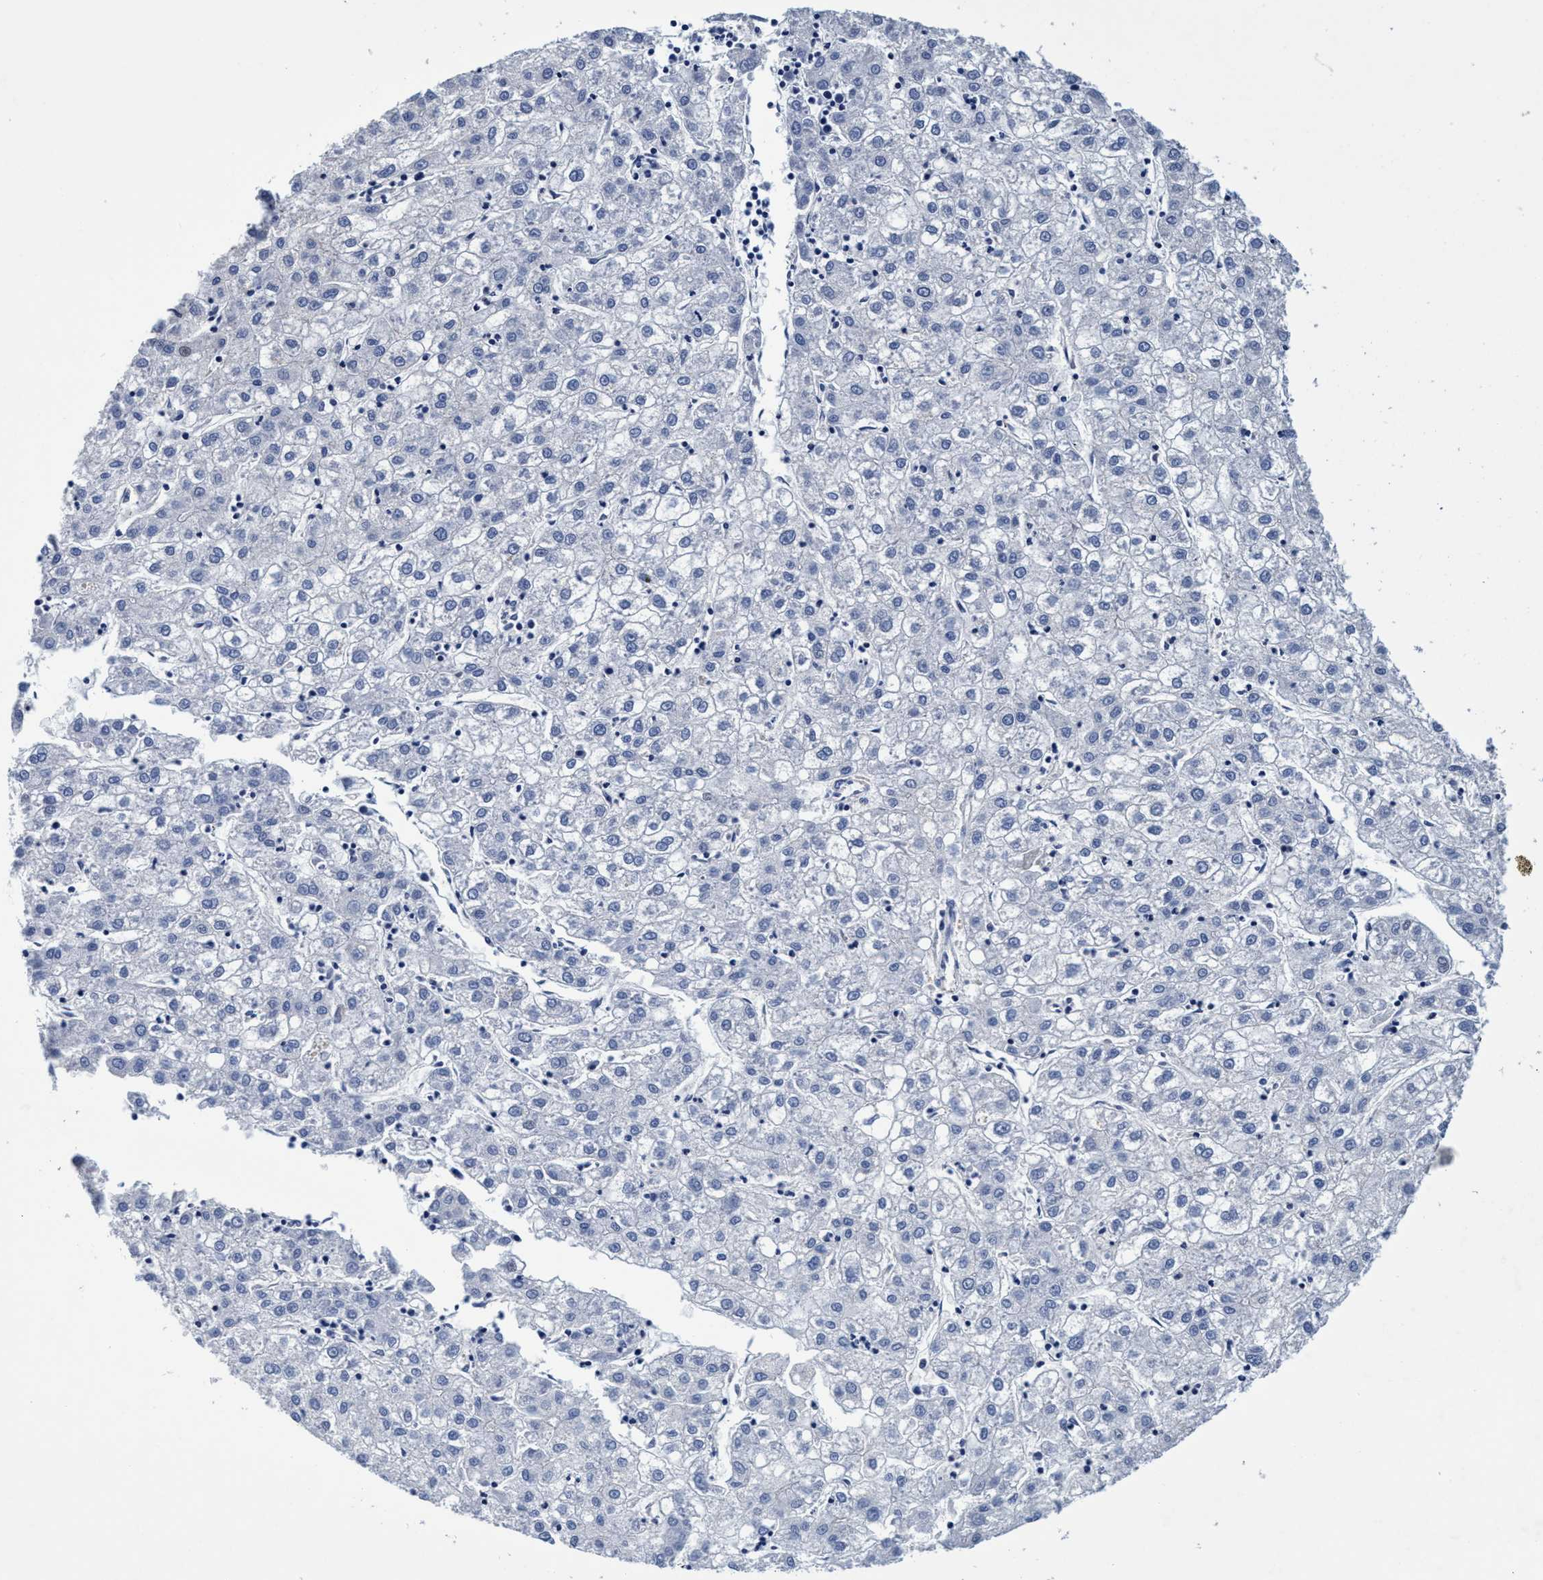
{"staining": {"intensity": "negative", "quantity": "none", "location": "none"}, "tissue": "liver cancer", "cell_type": "Tumor cells", "image_type": "cancer", "snomed": [{"axis": "morphology", "description": "Carcinoma, Hepatocellular, NOS"}, {"axis": "topography", "description": "Liver"}], "caption": "There is no significant staining in tumor cells of hepatocellular carcinoma (liver).", "gene": "UBALD2", "patient": {"sex": "male", "age": 72}}